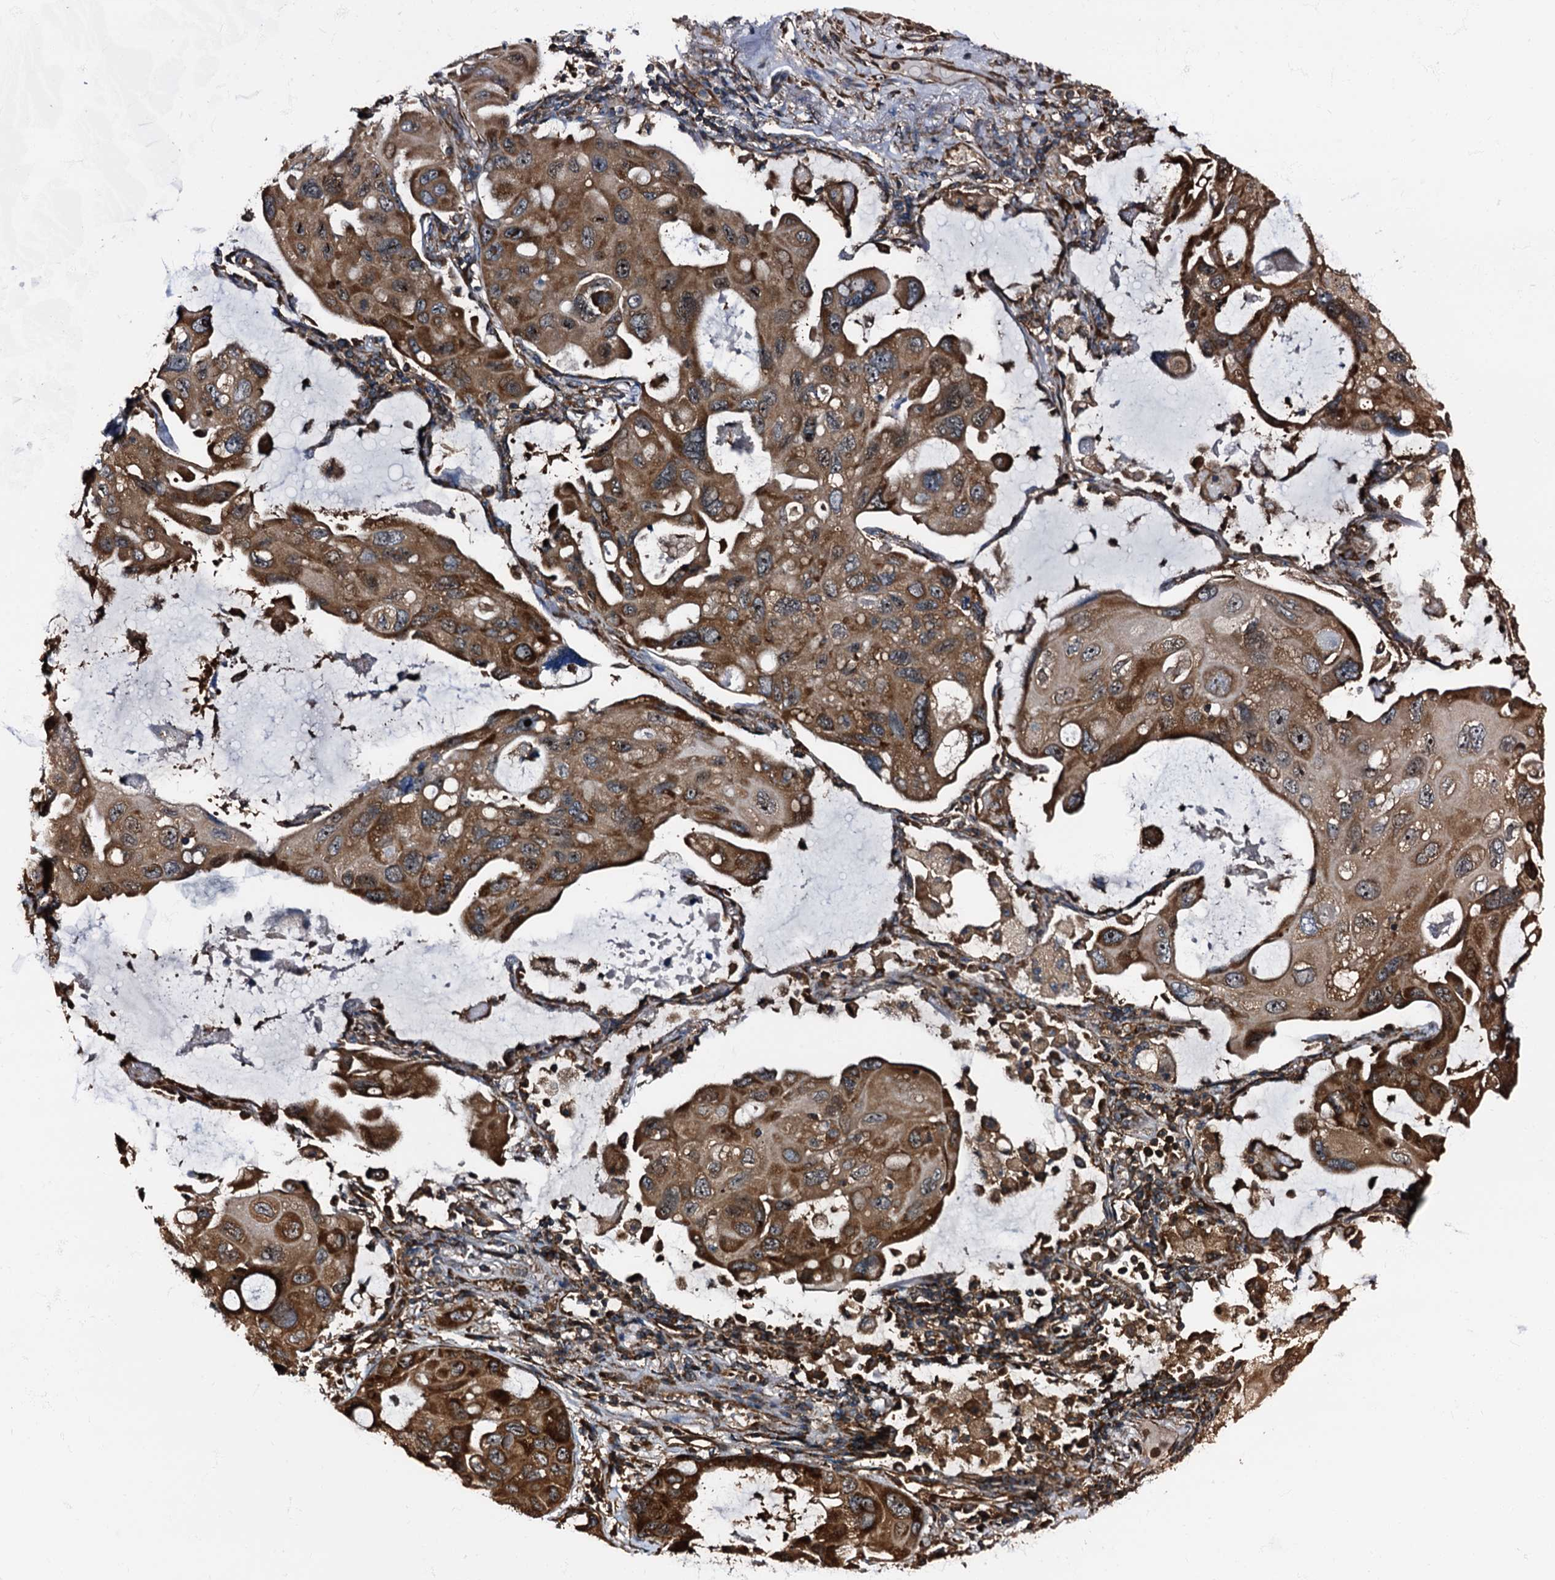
{"staining": {"intensity": "moderate", "quantity": ">75%", "location": "cytoplasmic/membranous"}, "tissue": "lung cancer", "cell_type": "Tumor cells", "image_type": "cancer", "snomed": [{"axis": "morphology", "description": "Squamous cell carcinoma, NOS"}, {"axis": "topography", "description": "Lung"}], "caption": "An image of lung cancer stained for a protein shows moderate cytoplasmic/membranous brown staining in tumor cells.", "gene": "ATP2C1", "patient": {"sex": "female", "age": 73}}